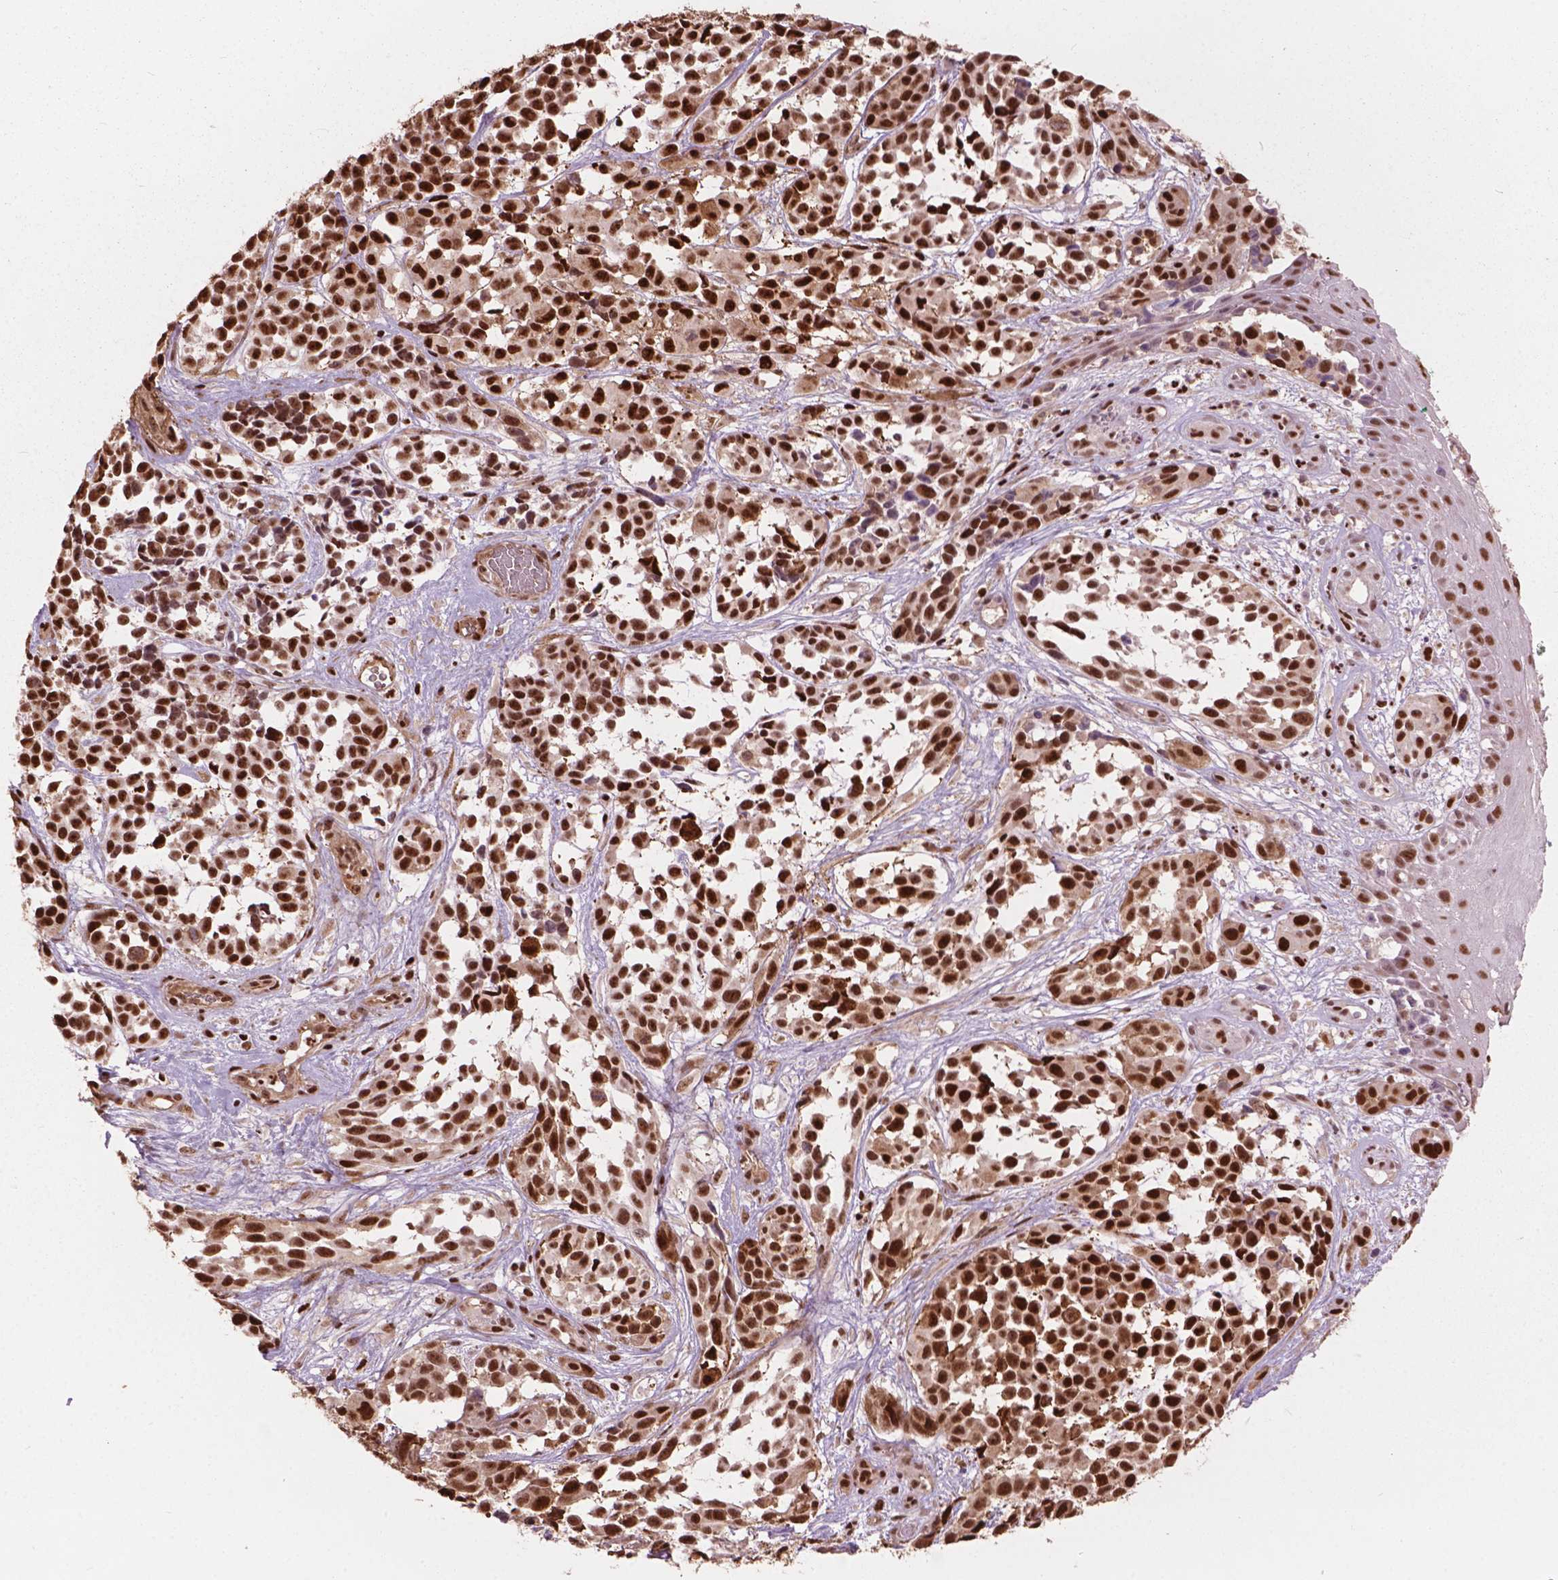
{"staining": {"intensity": "strong", "quantity": ">75%", "location": "nuclear"}, "tissue": "melanoma", "cell_type": "Tumor cells", "image_type": "cancer", "snomed": [{"axis": "morphology", "description": "Malignant melanoma, NOS"}, {"axis": "topography", "description": "Skin"}], "caption": "A histopathology image of malignant melanoma stained for a protein demonstrates strong nuclear brown staining in tumor cells. (DAB = brown stain, brightfield microscopy at high magnification).", "gene": "ANP32B", "patient": {"sex": "female", "age": 88}}